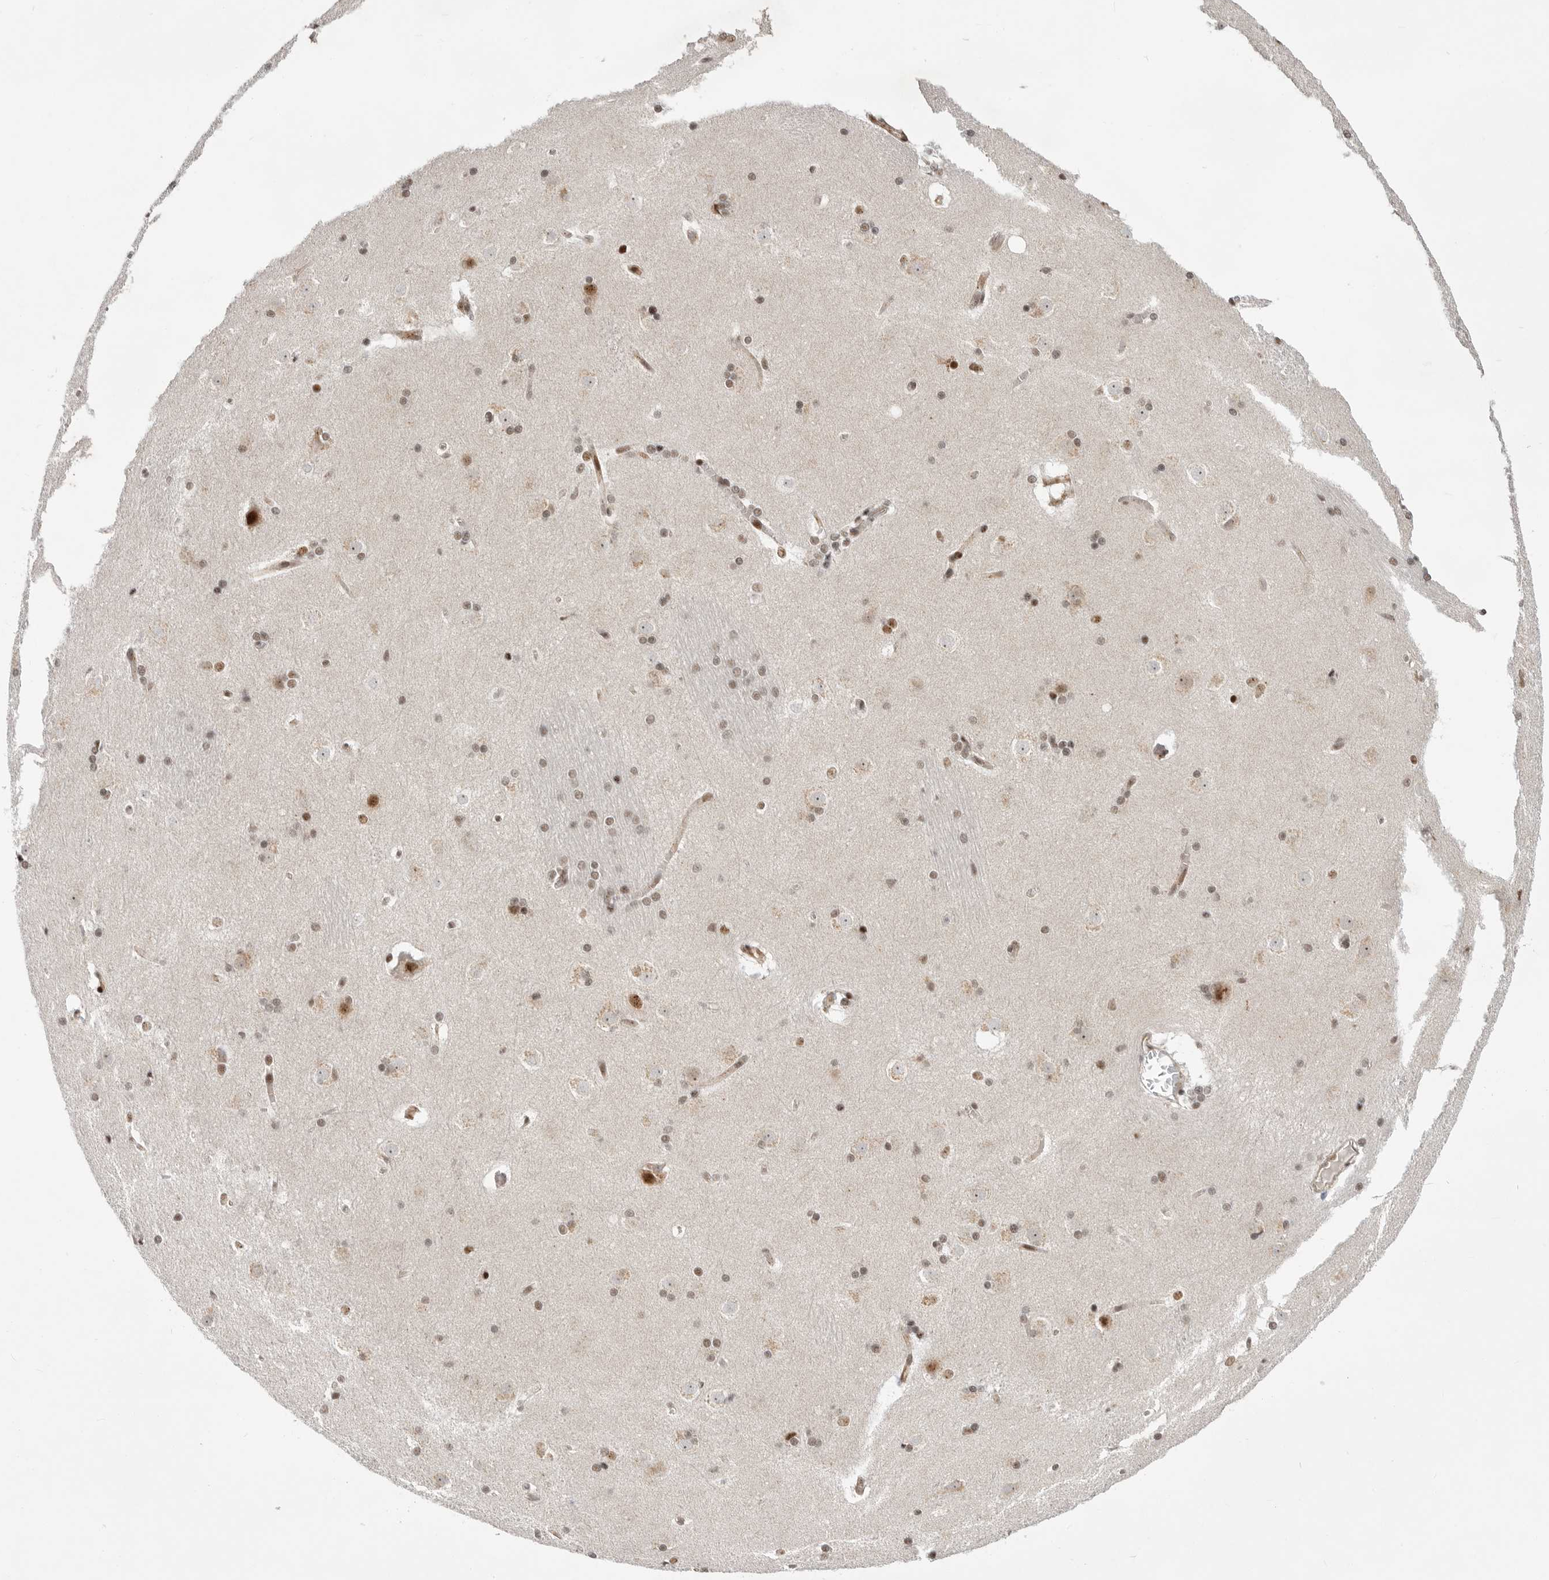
{"staining": {"intensity": "strong", "quantity": "25%-75%", "location": "nuclear"}, "tissue": "caudate", "cell_type": "Glial cells", "image_type": "normal", "snomed": [{"axis": "morphology", "description": "Normal tissue, NOS"}, {"axis": "topography", "description": "Lateral ventricle wall"}], "caption": "Immunohistochemistry (IHC) image of normal caudate: caudate stained using immunohistochemistry (IHC) displays high levels of strong protein expression localized specifically in the nuclear of glial cells, appearing as a nuclear brown color.", "gene": "GPATCH2", "patient": {"sex": "female", "age": 19}}